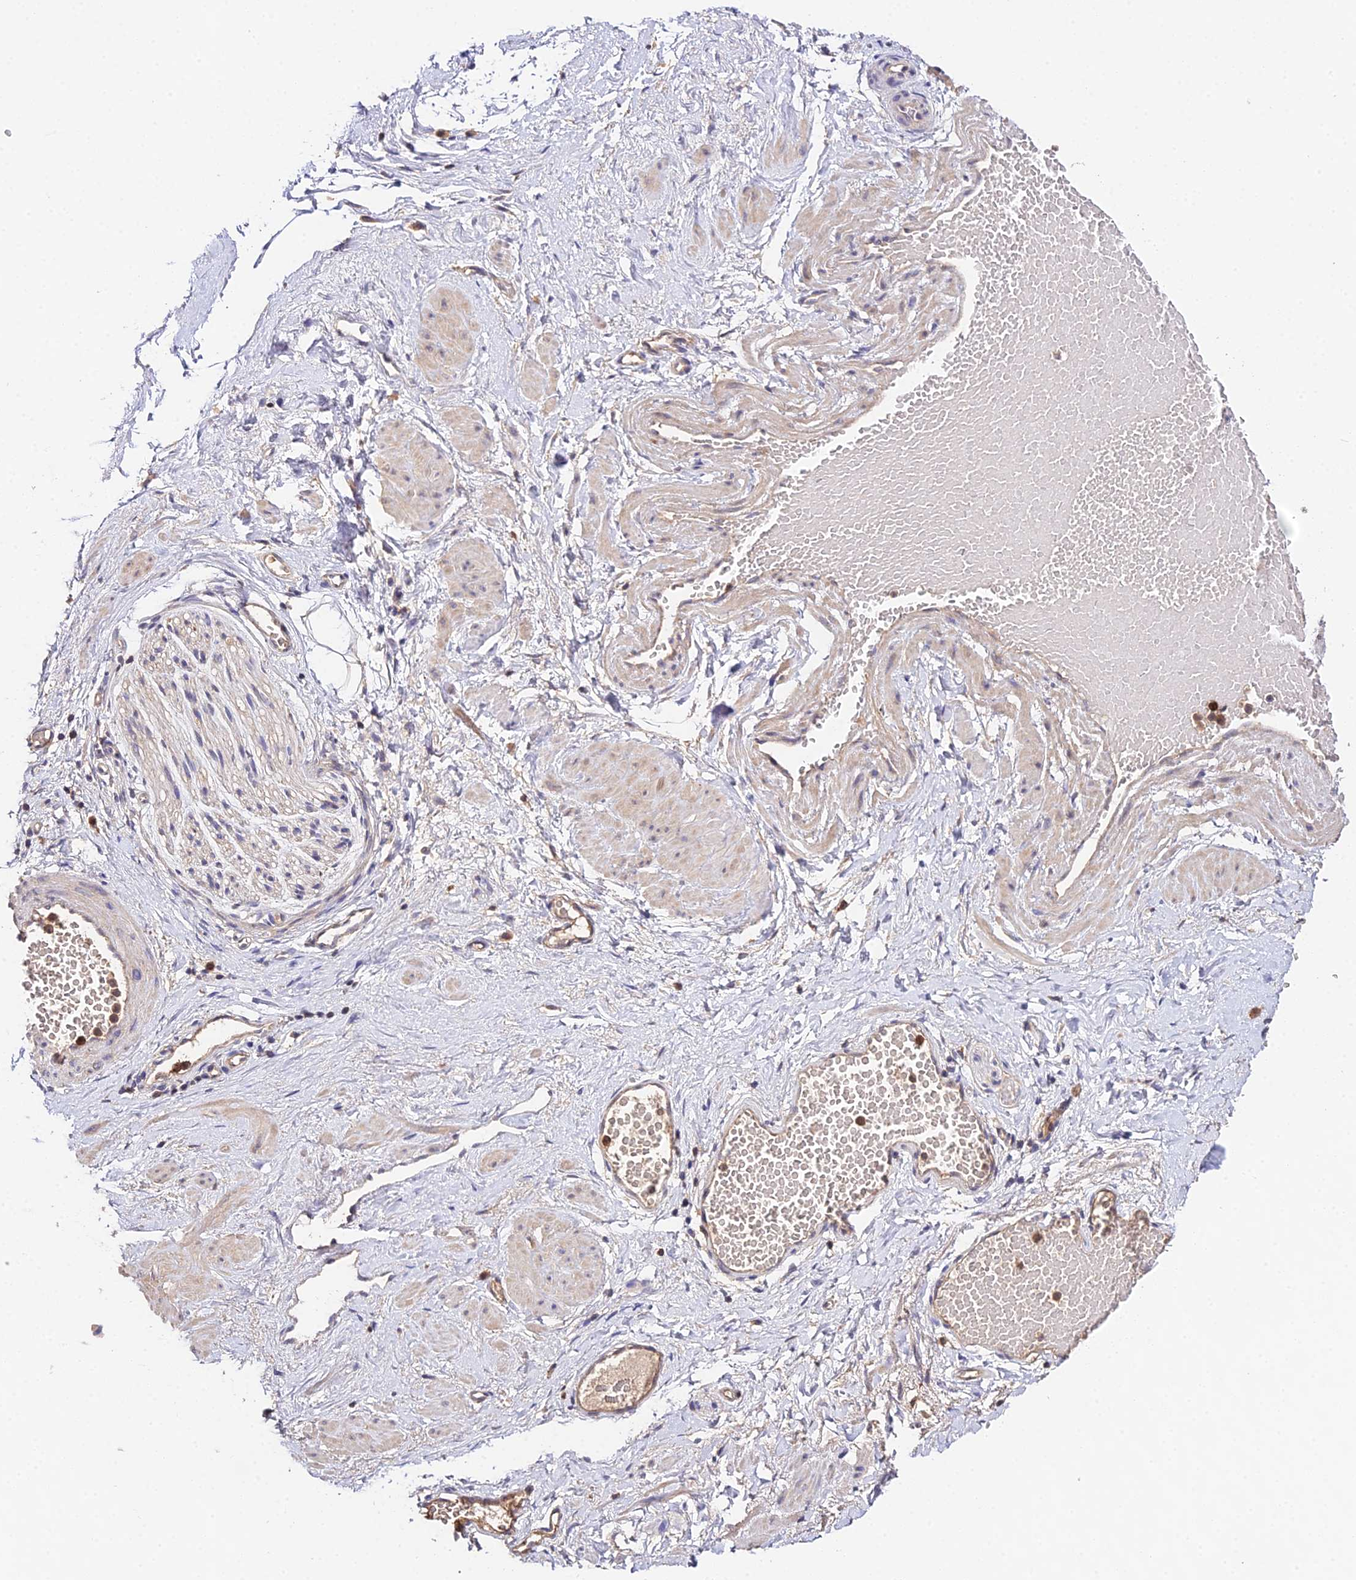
{"staining": {"intensity": "negative", "quantity": "none", "location": "none"}, "tissue": "adipose tissue", "cell_type": "Adipocytes", "image_type": "normal", "snomed": [{"axis": "morphology", "description": "Normal tissue, NOS"}, {"axis": "topography", "description": "Soft tissue"}, {"axis": "topography", "description": "Vascular tissue"}], "caption": "Immunohistochemistry (IHC) photomicrograph of normal adipose tissue: adipose tissue stained with DAB (3,3'-diaminobenzidine) demonstrates no significant protein positivity in adipocytes.", "gene": "FBP1", "patient": {"sex": "female", "age": 35}}